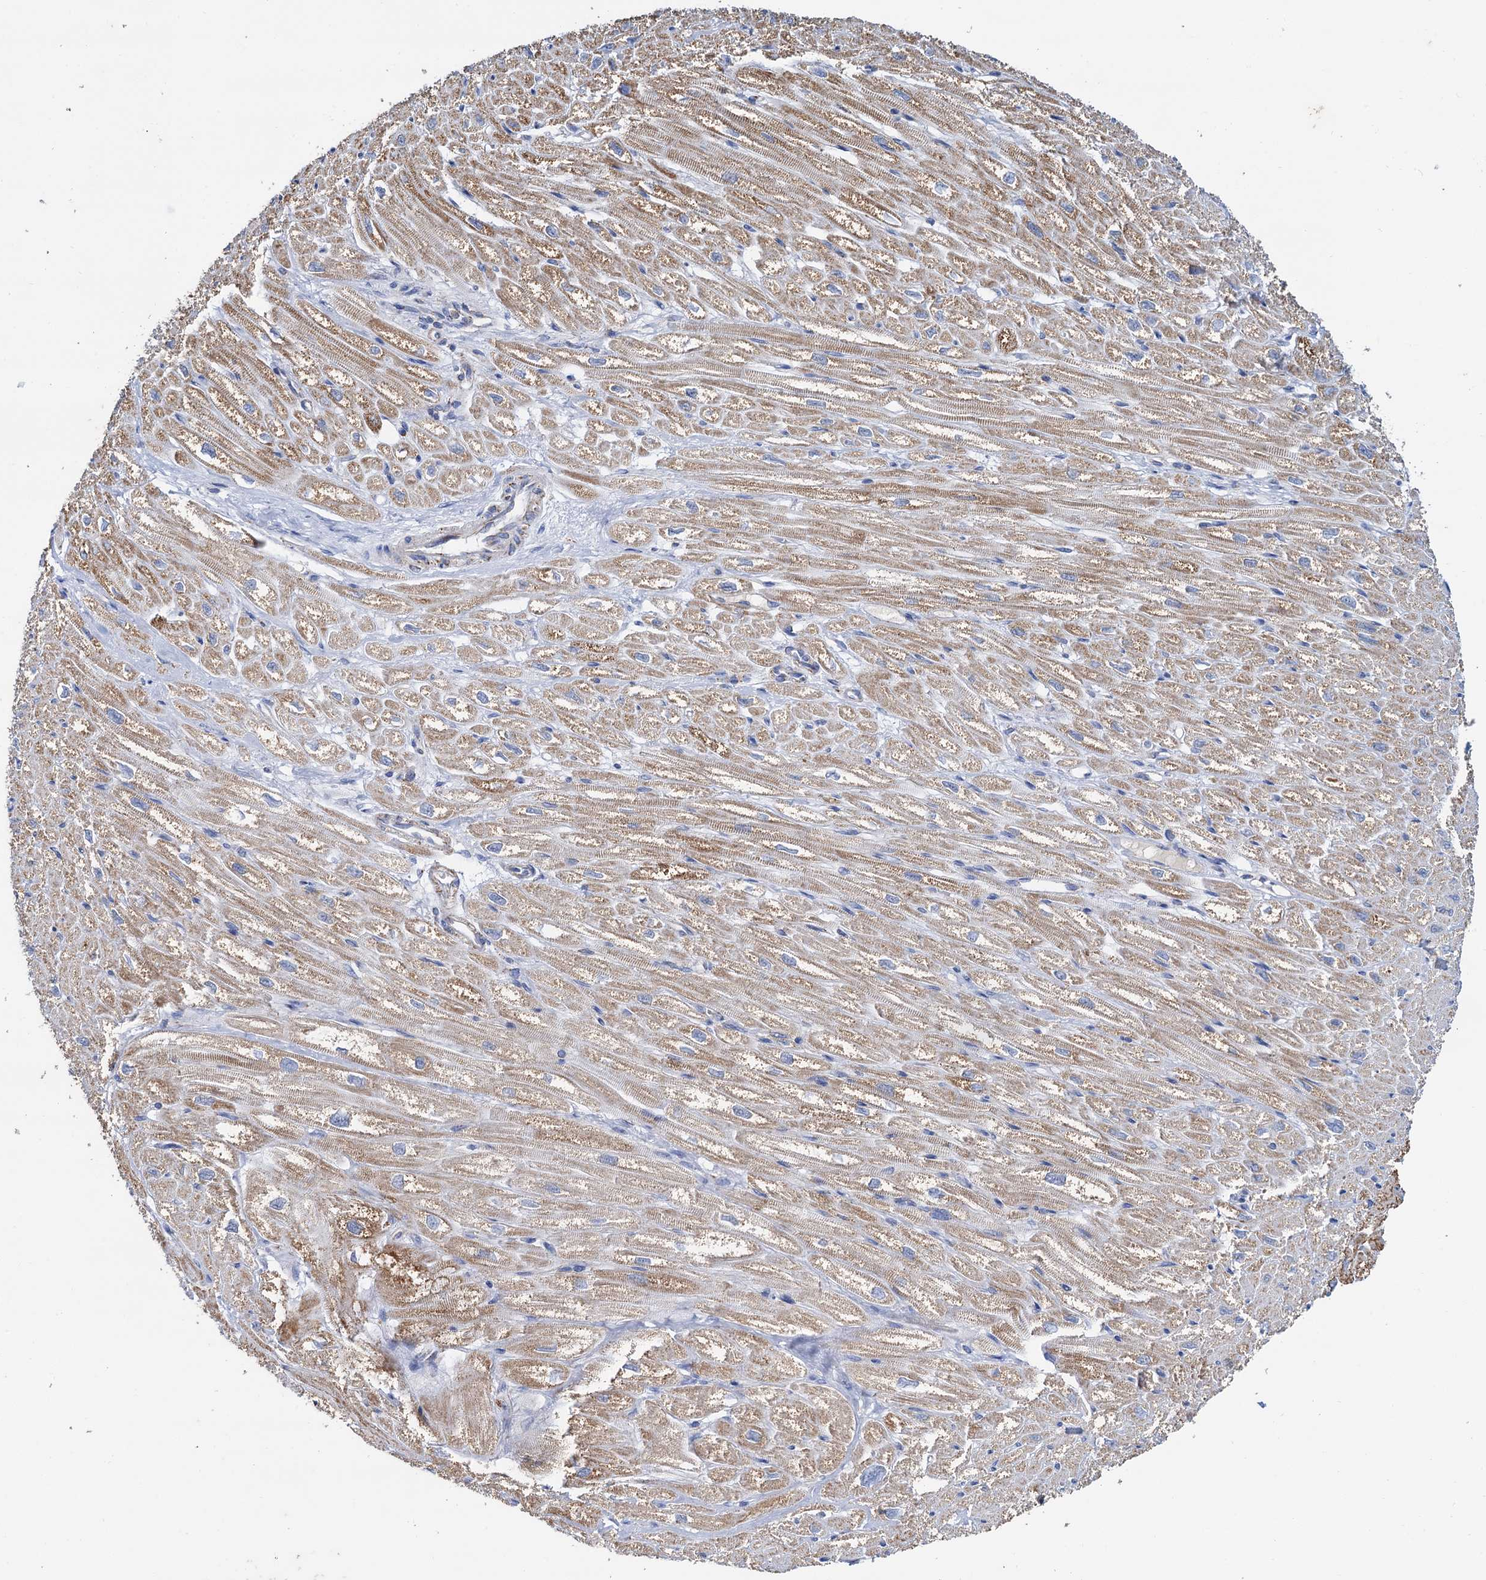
{"staining": {"intensity": "moderate", "quantity": ">75%", "location": "cytoplasmic/membranous"}, "tissue": "heart muscle", "cell_type": "Cardiomyocytes", "image_type": "normal", "snomed": [{"axis": "morphology", "description": "Normal tissue, NOS"}, {"axis": "topography", "description": "Heart"}], "caption": "Heart muscle stained for a protein (brown) displays moderate cytoplasmic/membranous positive staining in about >75% of cardiomyocytes.", "gene": "C2CD3", "patient": {"sex": "male", "age": 50}}